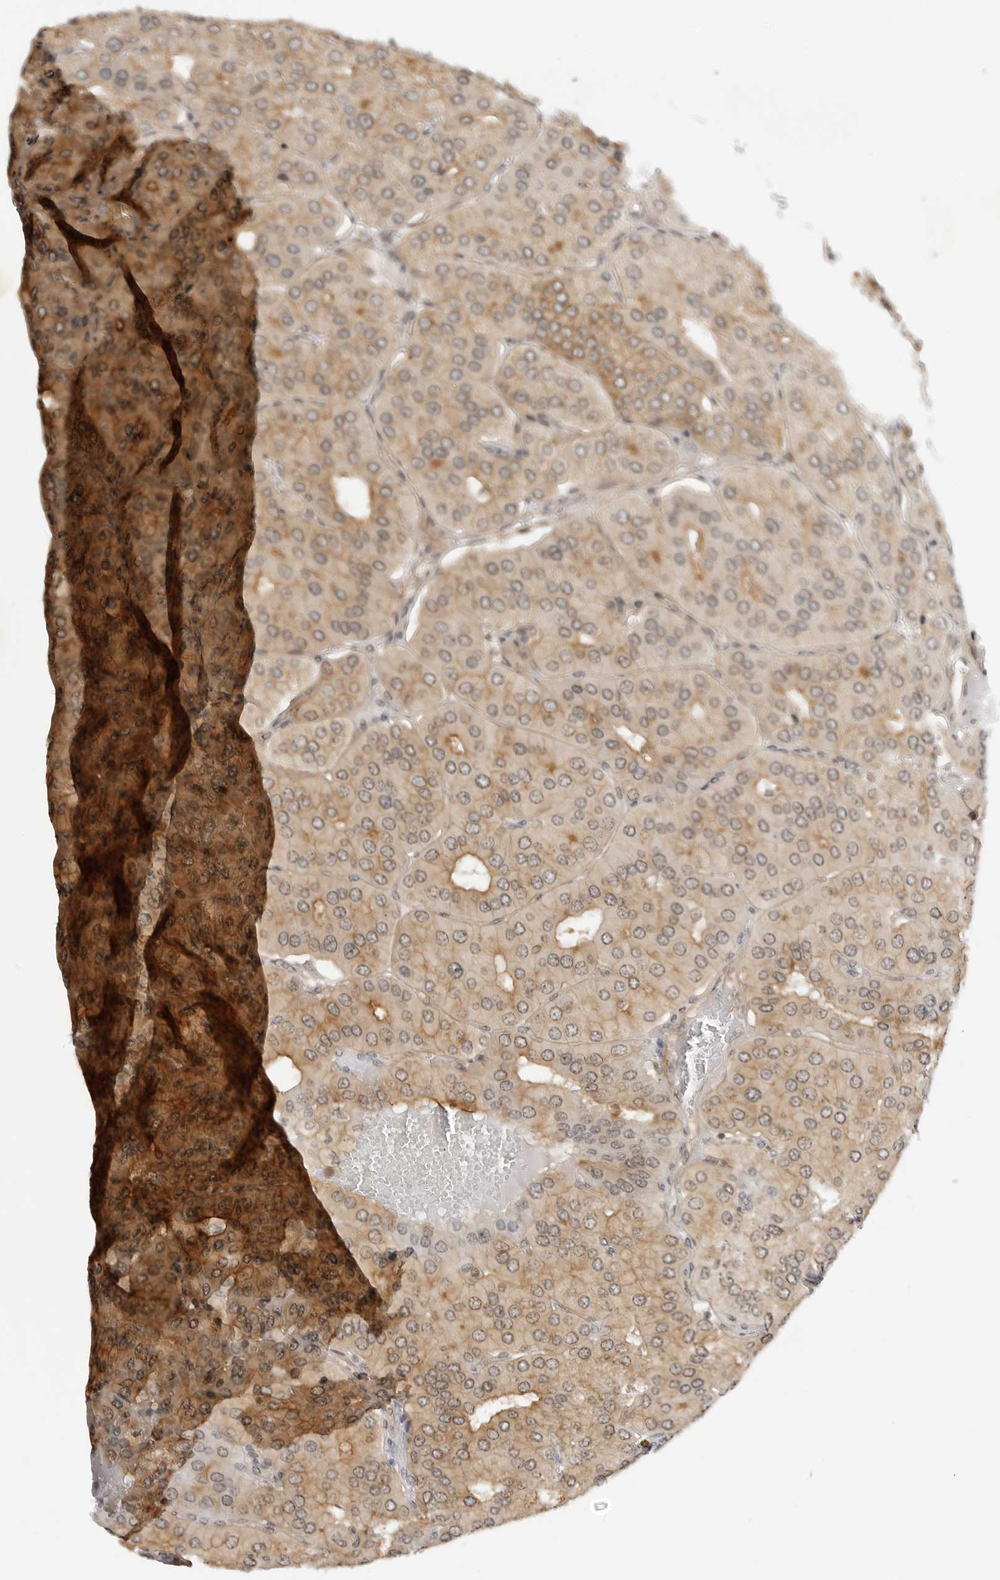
{"staining": {"intensity": "moderate", "quantity": ">75%", "location": "cytoplasmic/membranous,nuclear"}, "tissue": "parathyroid gland", "cell_type": "Glandular cells", "image_type": "normal", "snomed": [{"axis": "morphology", "description": "Normal tissue, NOS"}, {"axis": "morphology", "description": "Adenoma, NOS"}, {"axis": "topography", "description": "Parathyroid gland"}], "caption": "Parathyroid gland stained with IHC displays moderate cytoplasmic/membranous,nuclear staining in approximately >75% of glandular cells.", "gene": "MAP2K5", "patient": {"sex": "female", "age": 86}}